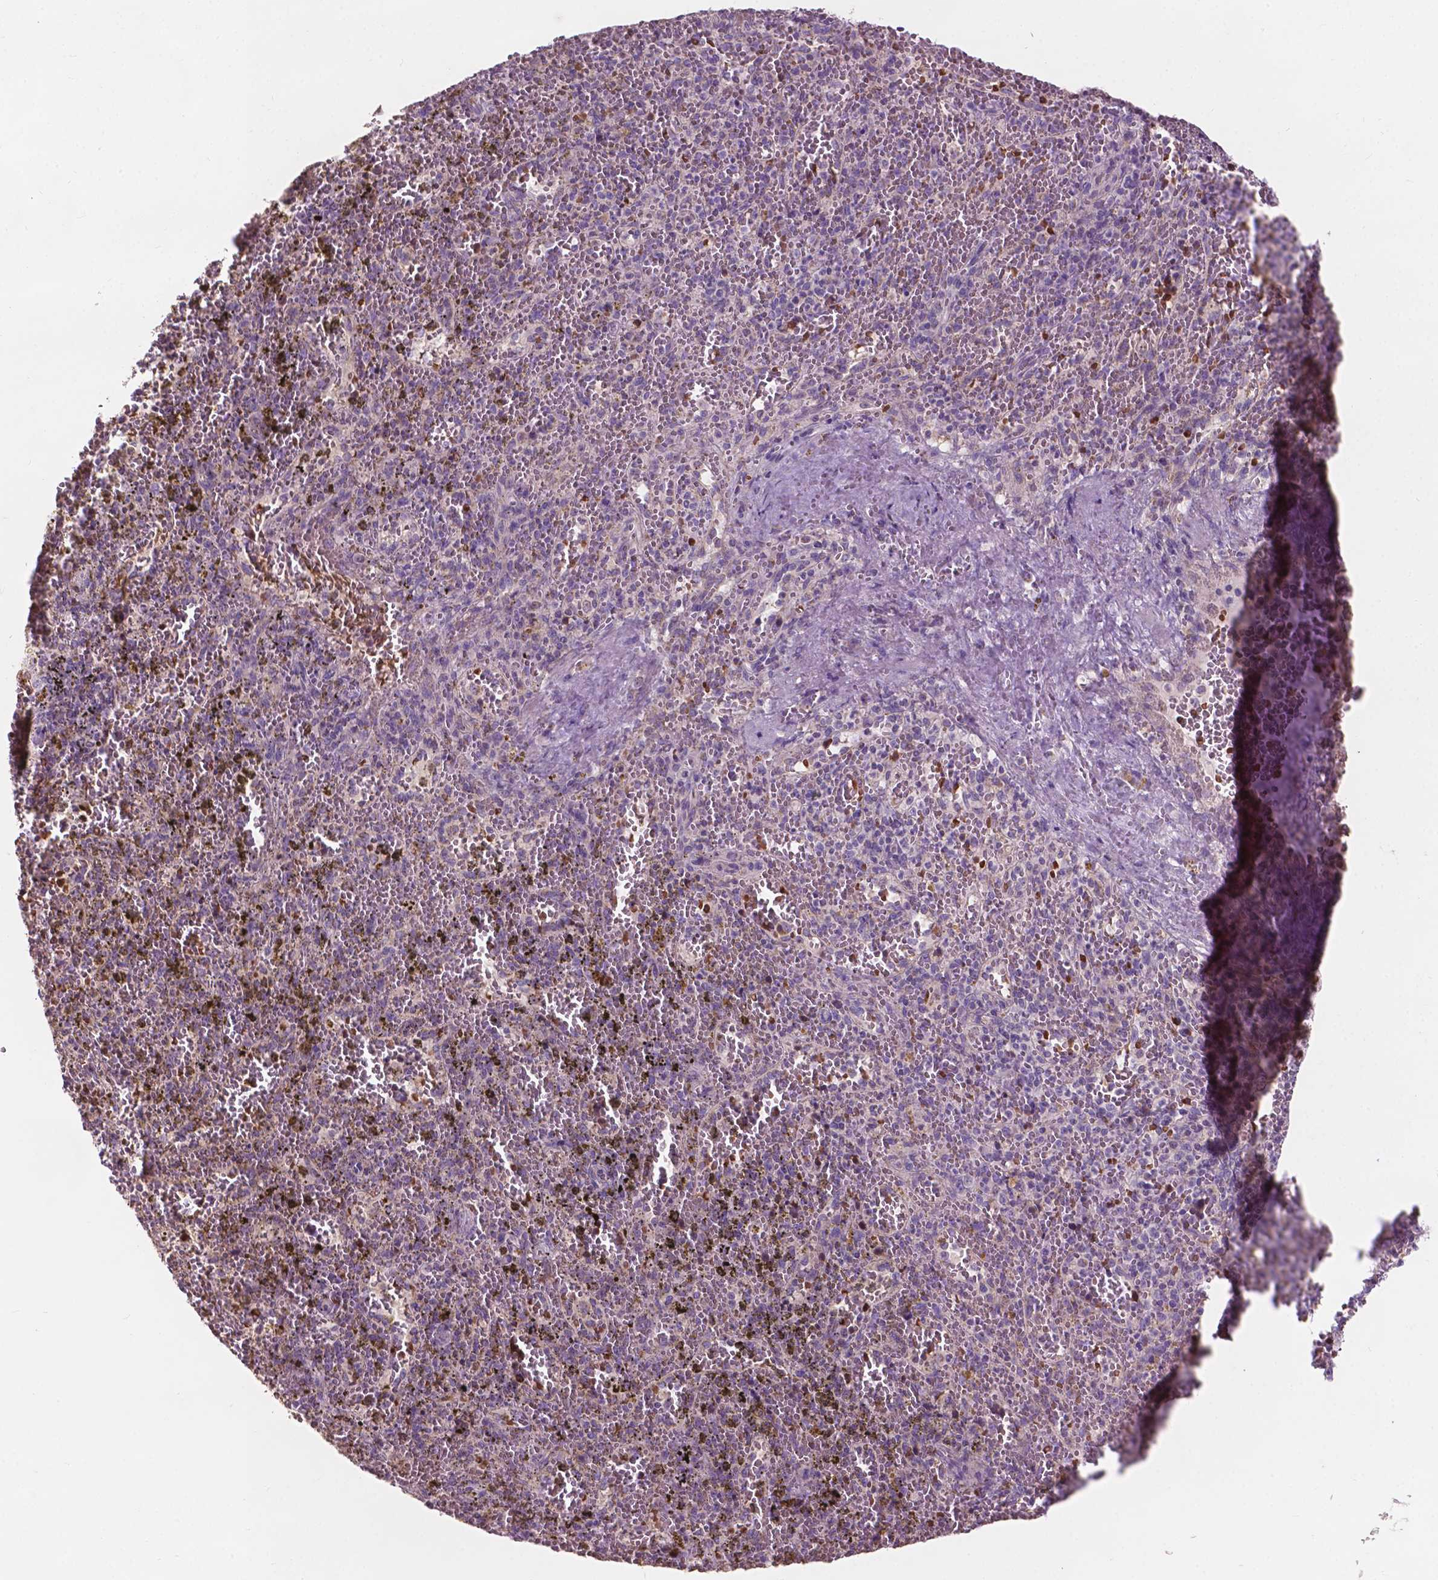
{"staining": {"intensity": "negative", "quantity": "none", "location": "none"}, "tissue": "spleen", "cell_type": "Cells in red pulp", "image_type": "normal", "snomed": [{"axis": "morphology", "description": "Normal tissue, NOS"}, {"axis": "topography", "description": "Spleen"}], "caption": "The immunohistochemistry (IHC) histopathology image has no significant positivity in cells in red pulp of spleen.", "gene": "NDUFS1", "patient": {"sex": "female", "age": 50}}